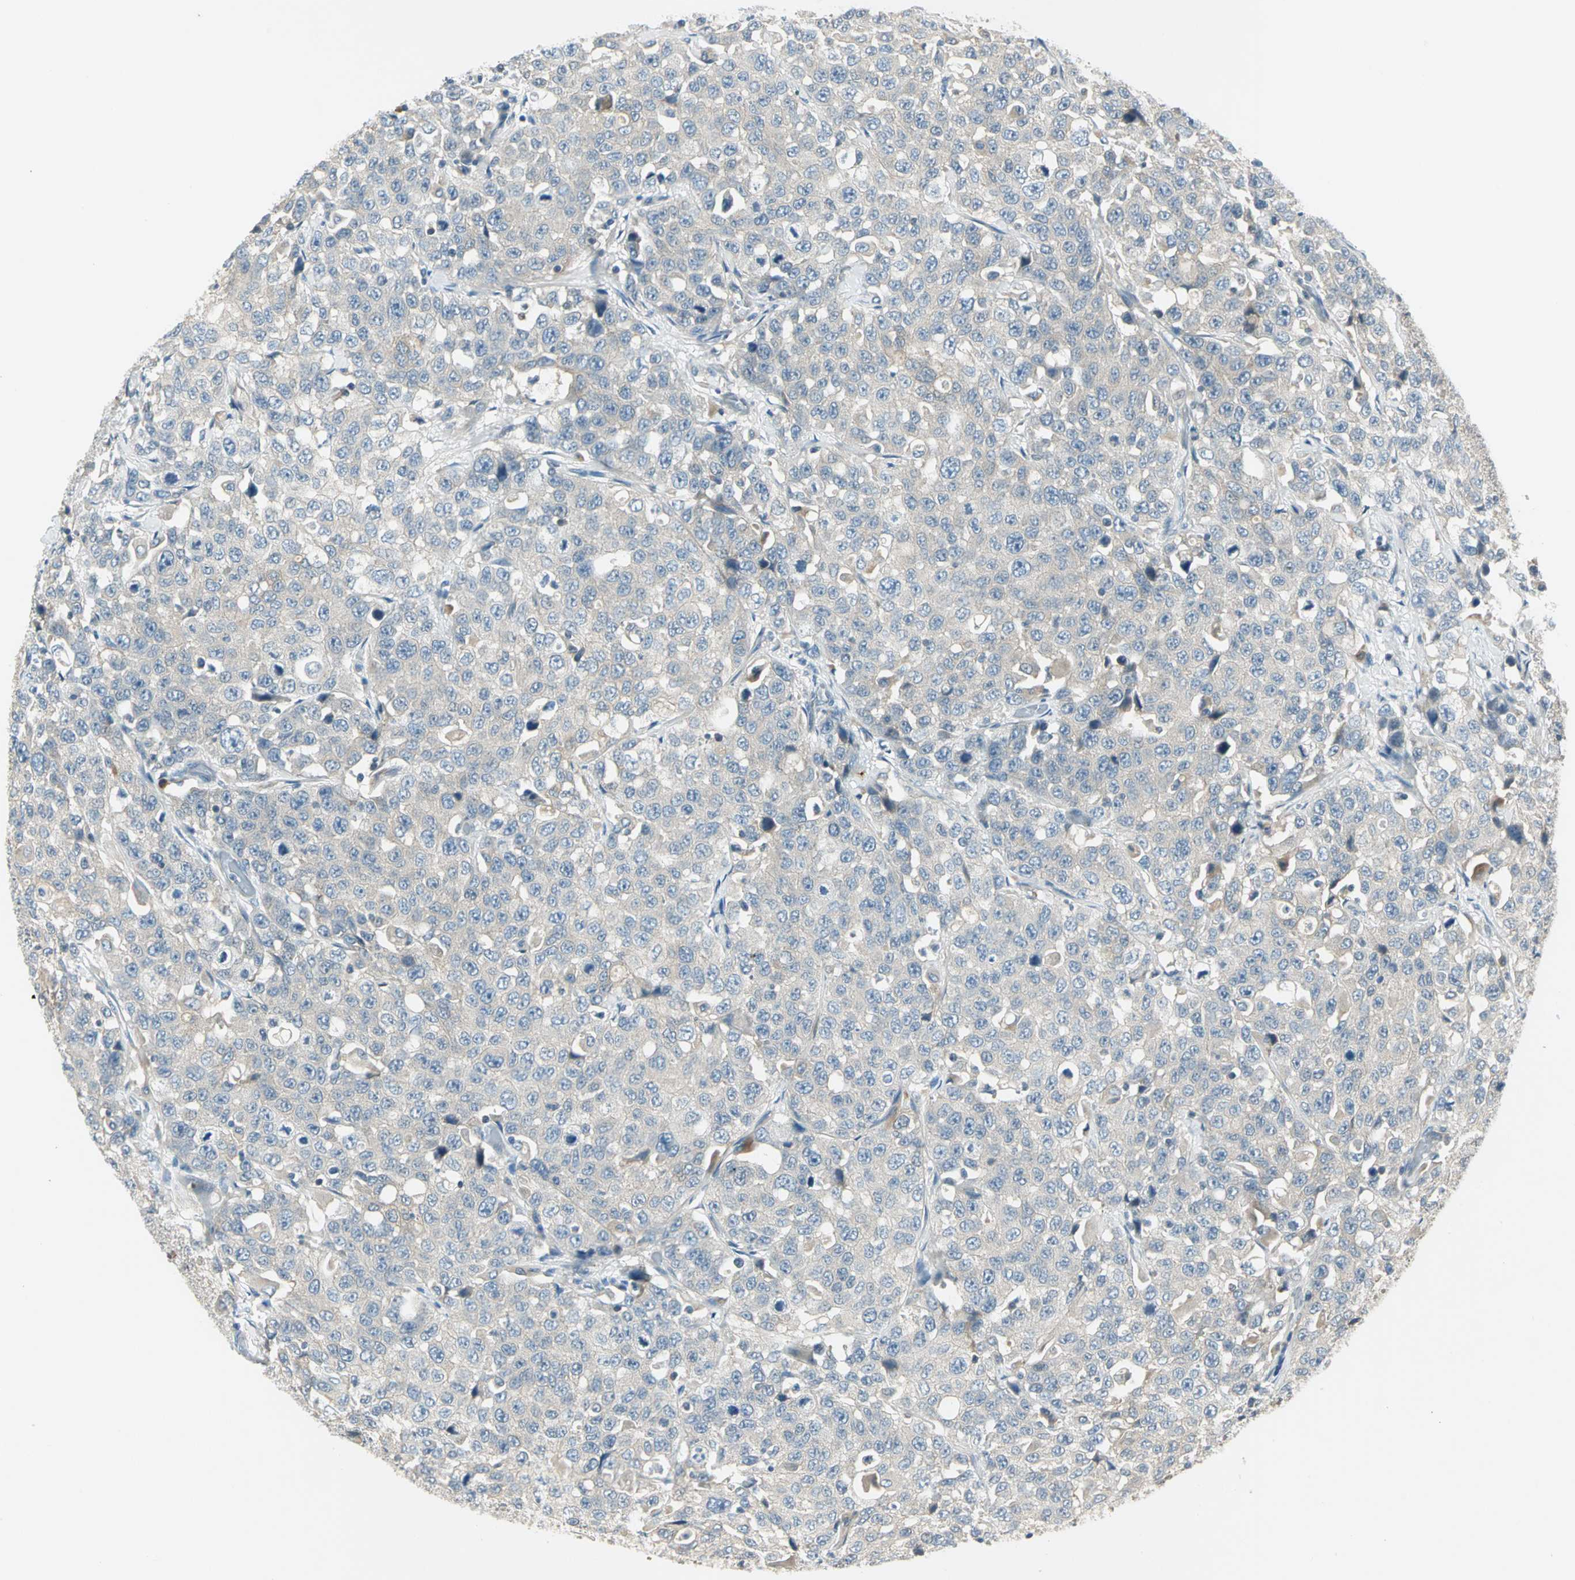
{"staining": {"intensity": "weak", "quantity": ">75%", "location": "cytoplasmic/membranous"}, "tissue": "stomach cancer", "cell_type": "Tumor cells", "image_type": "cancer", "snomed": [{"axis": "morphology", "description": "Normal tissue, NOS"}, {"axis": "morphology", "description": "Adenocarcinoma, NOS"}, {"axis": "topography", "description": "Stomach"}], "caption": "Stomach adenocarcinoma tissue reveals weak cytoplasmic/membranous expression in approximately >75% of tumor cells", "gene": "PRKAA1", "patient": {"sex": "male", "age": 48}}